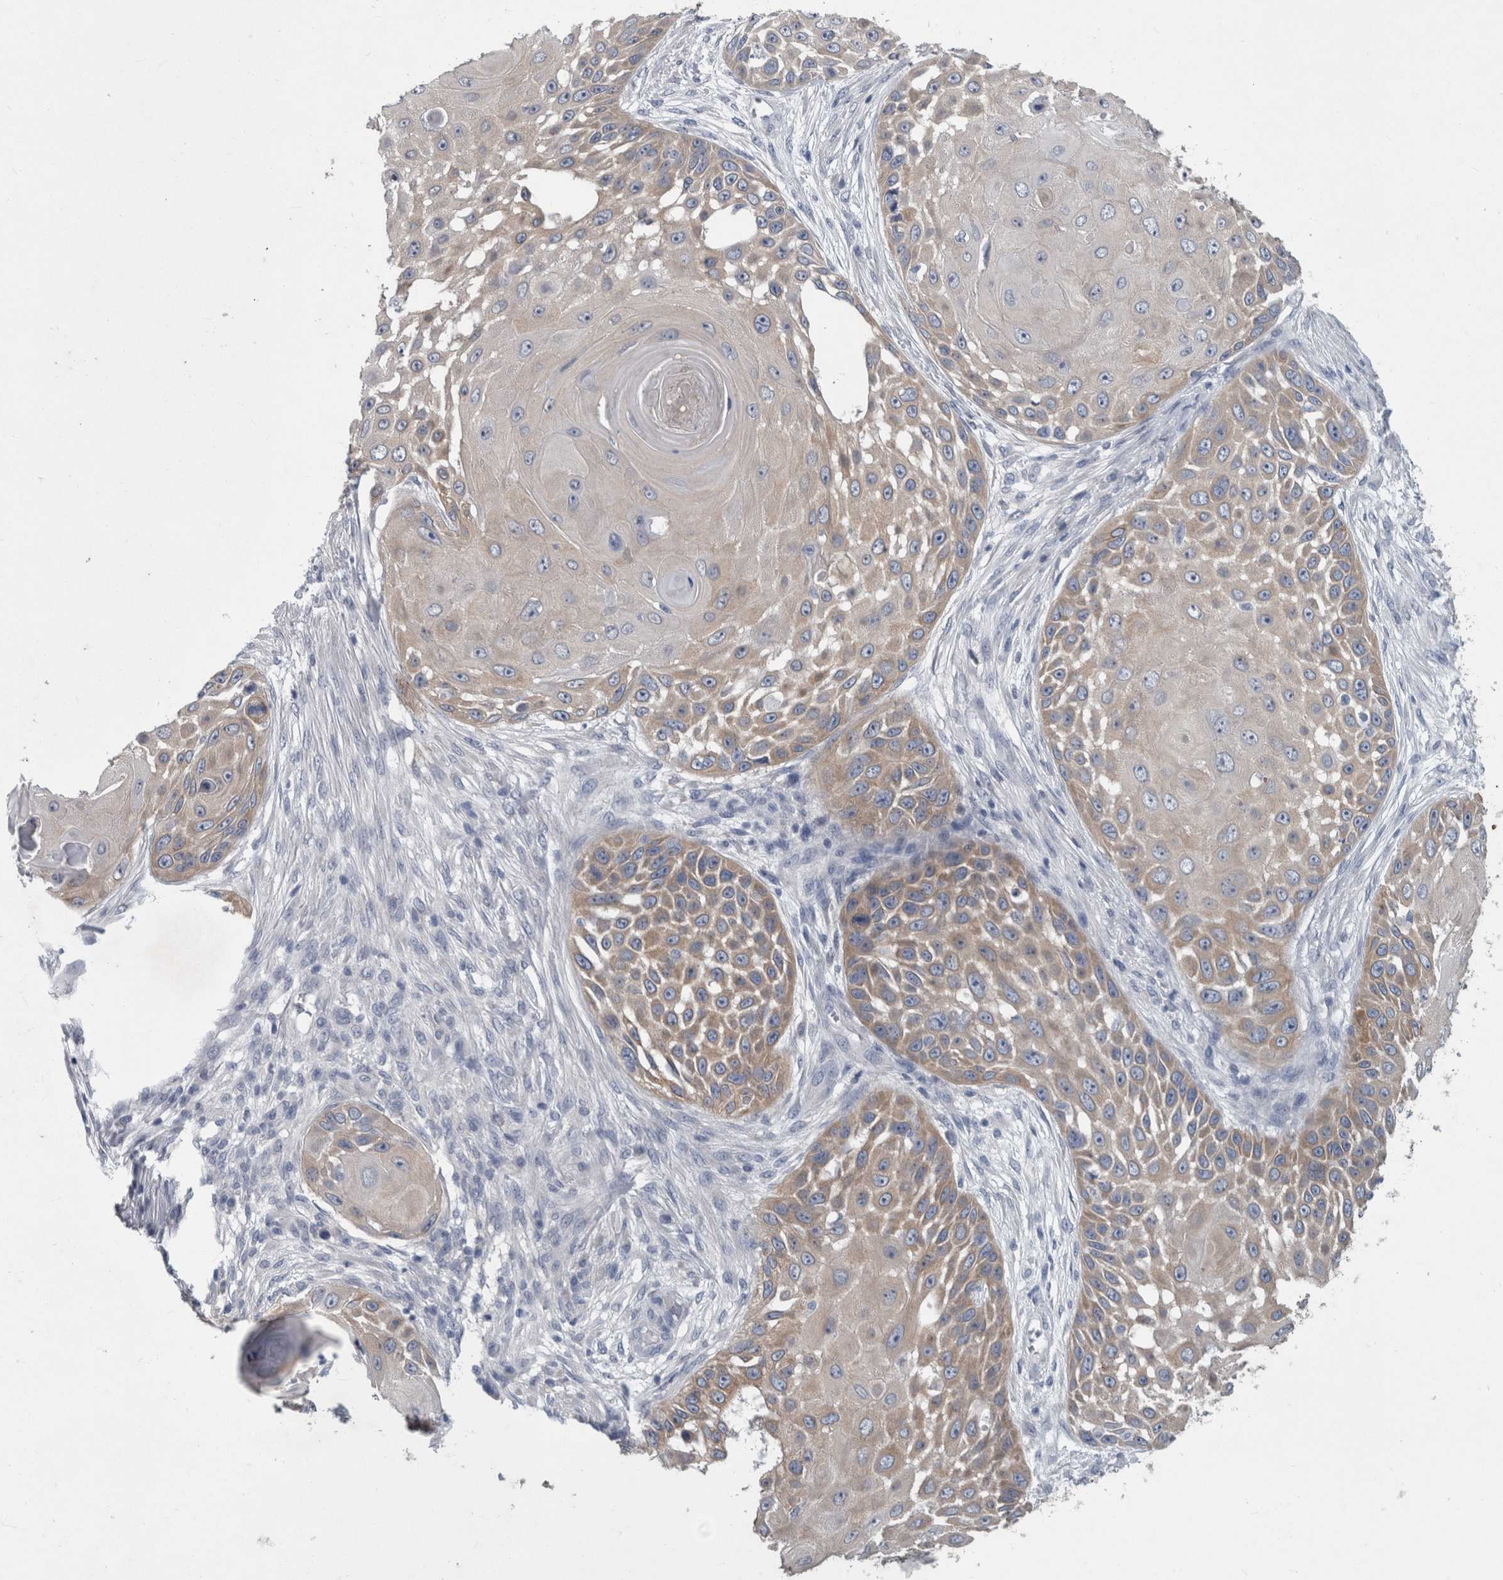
{"staining": {"intensity": "weak", "quantity": "<25%", "location": "cytoplasmic/membranous"}, "tissue": "skin cancer", "cell_type": "Tumor cells", "image_type": "cancer", "snomed": [{"axis": "morphology", "description": "Squamous cell carcinoma, NOS"}, {"axis": "topography", "description": "Skin"}], "caption": "Human skin cancer stained for a protein using immunohistochemistry (IHC) demonstrates no expression in tumor cells.", "gene": "FAM83H", "patient": {"sex": "female", "age": 44}}